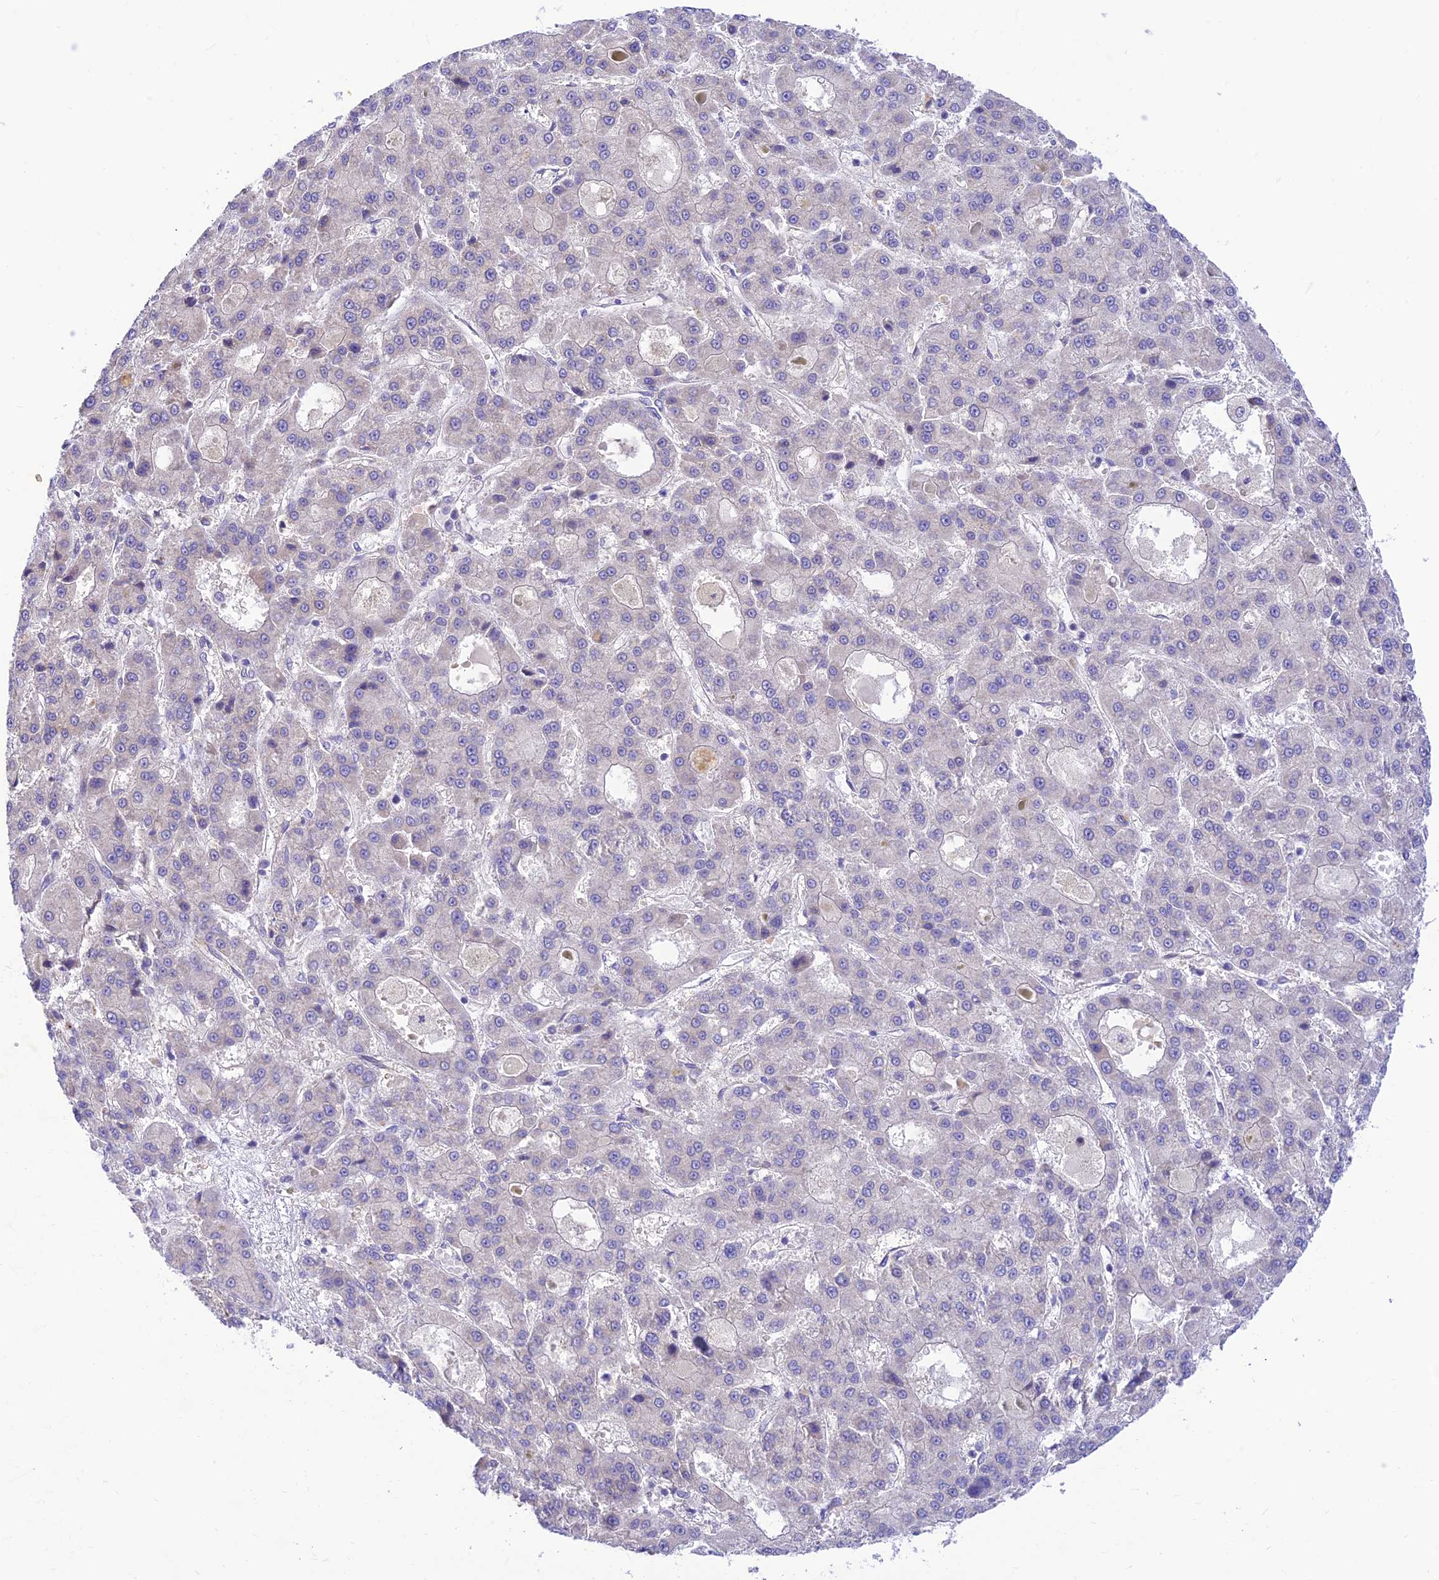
{"staining": {"intensity": "negative", "quantity": "none", "location": "none"}, "tissue": "liver cancer", "cell_type": "Tumor cells", "image_type": "cancer", "snomed": [{"axis": "morphology", "description": "Carcinoma, Hepatocellular, NOS"}, {"axis": "topography", "description": "Liver"}], "caption": "A histopathology image of human hepatocellular carcinoma (liver) is negative for staining in tumor cells. The staining is performed using DAB brown chromogen with nuclei counter-stained in using hematoxylin.", "gene": "FAM186B", "patient": {"sex": "male", "age": 70}}